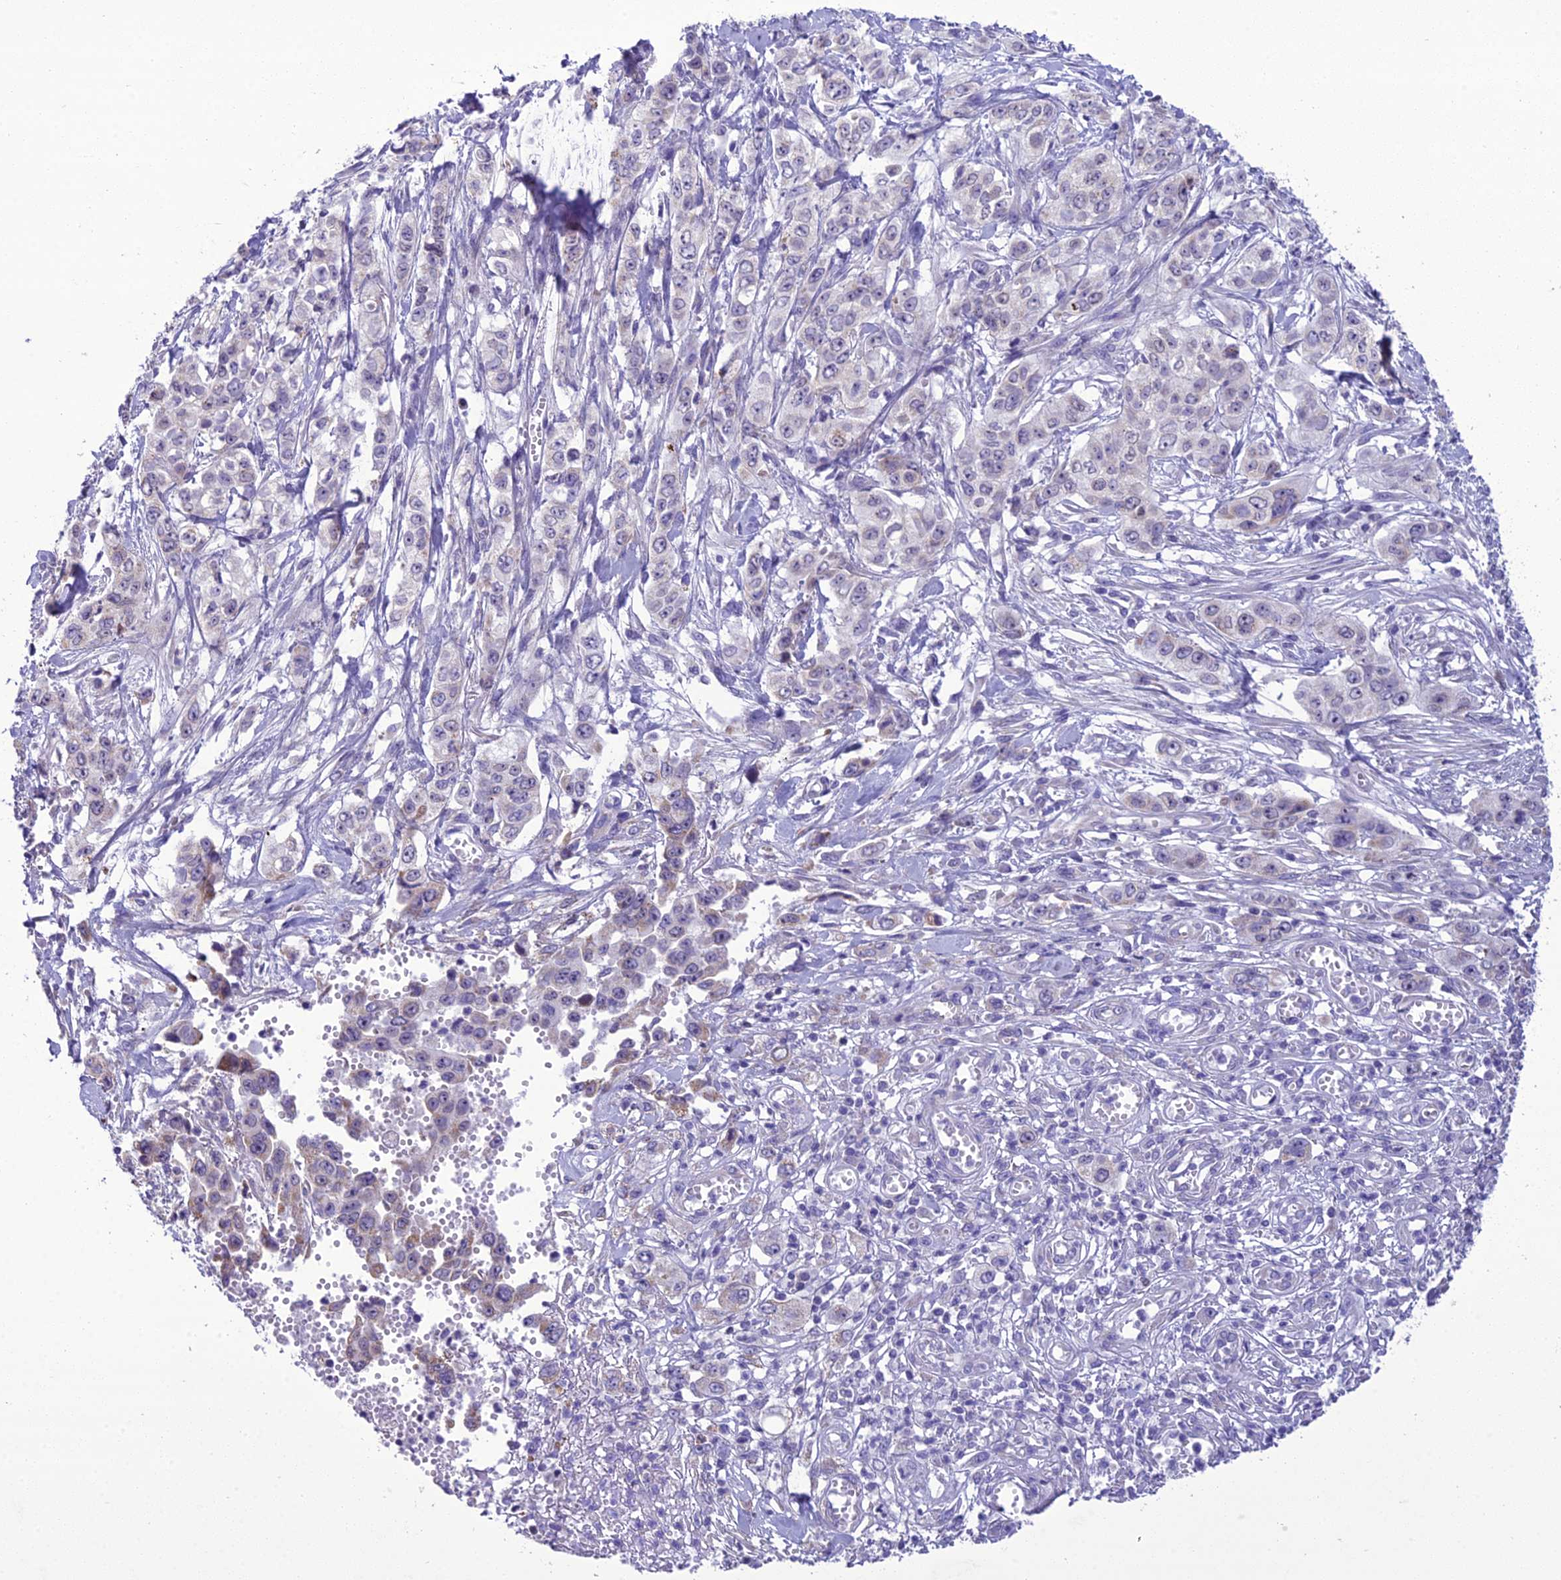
{"staining": {"intensity": "weak", "quantity": "<25%", "location": "cytoplasmic/membranous"}, "tissue": "stomach cancer", "cell_type": "Tumor cells", "image_type": "cancer", "snomed": [{"axis": "morphology", "description": "Adenocarcinoma, NOS"}, {"axis": "topography", "description": "Stomach, upper"}], "caption": "DAB immunohistochemical staining of human stomach cancer exhibits no significant positivity in tumor cells.", "gene": "B9D2", "patient": {"sex": "male", "age": 62}}